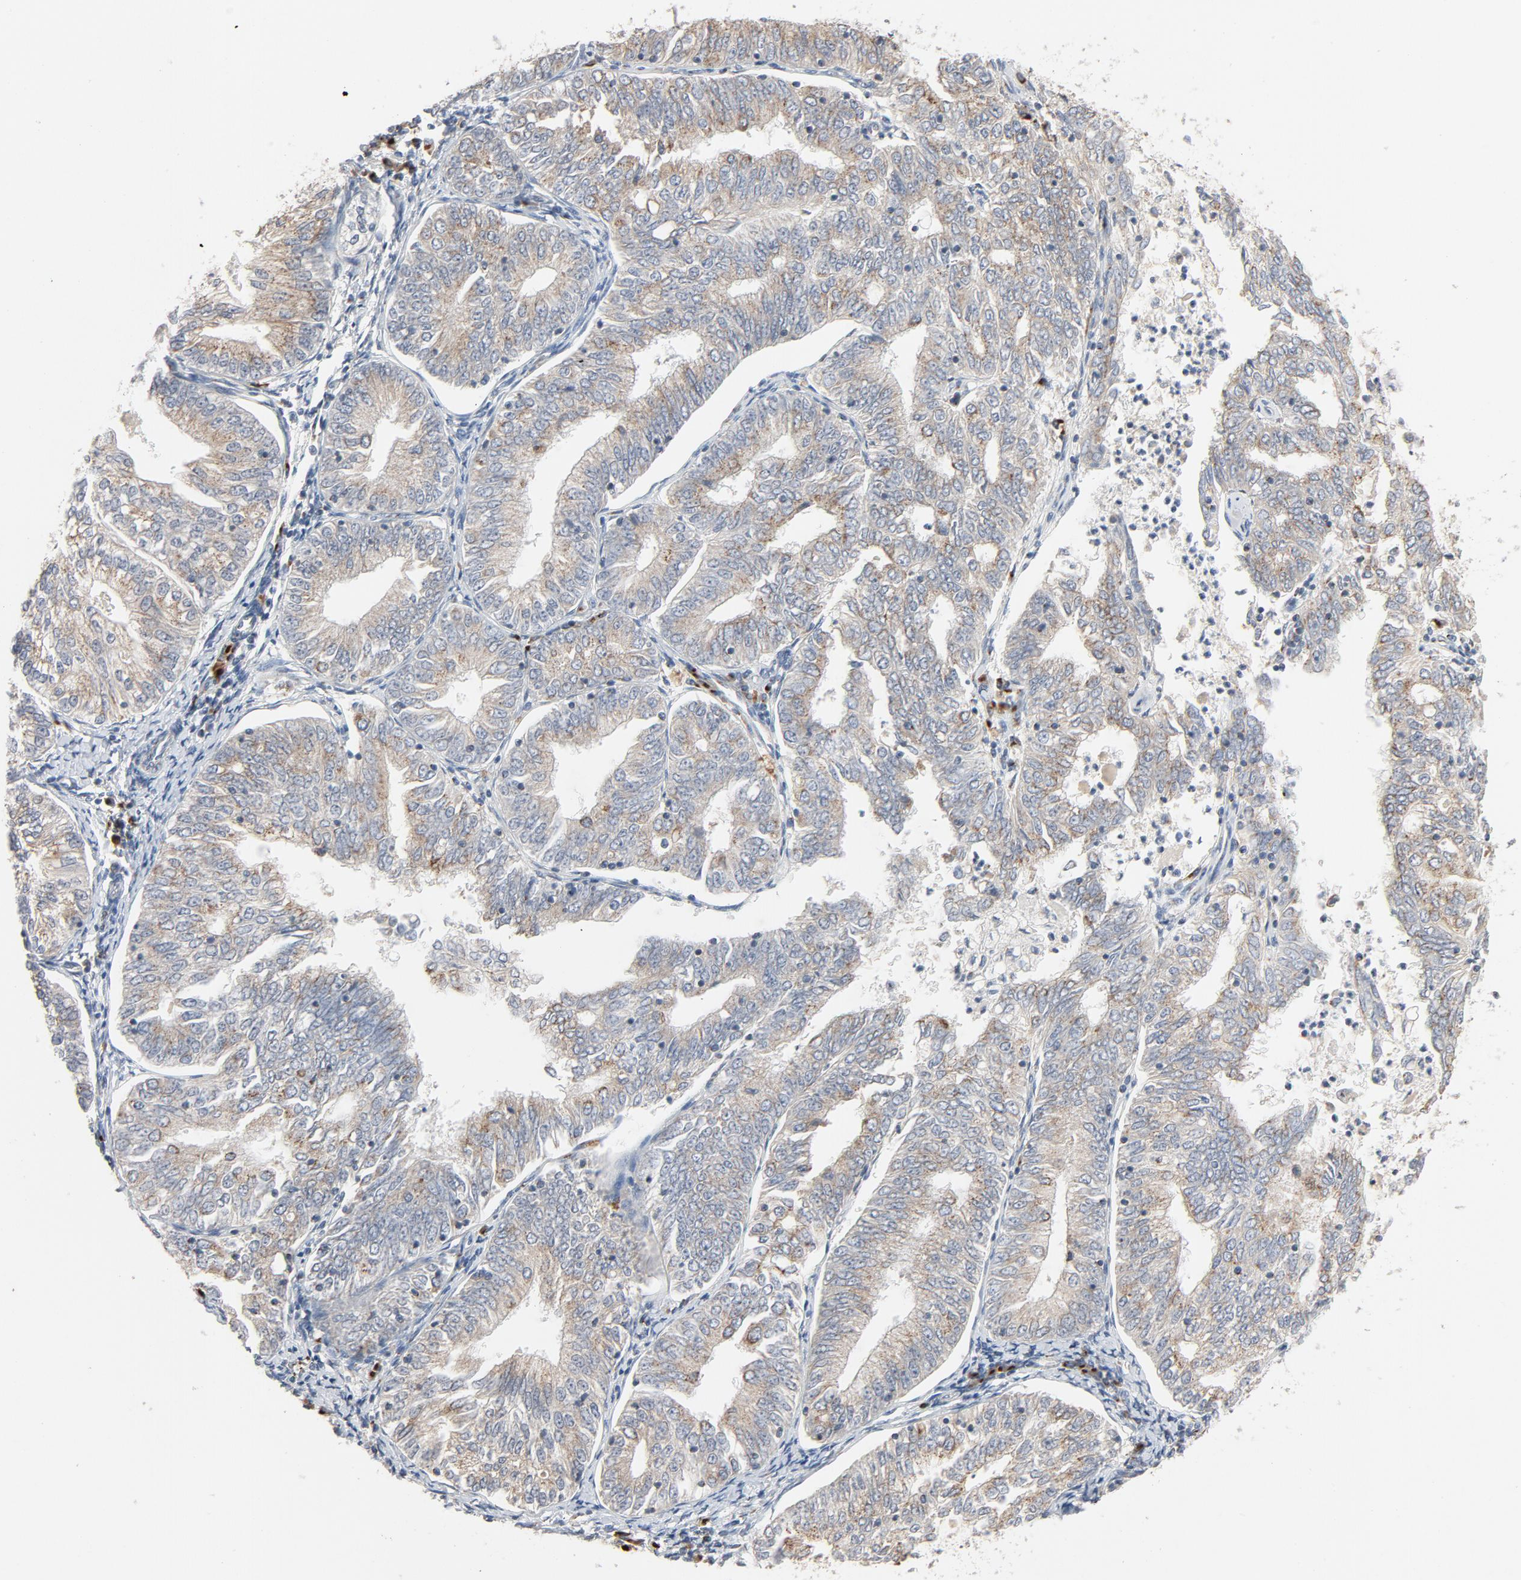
{"staining": {"intensity": "weak", "quantity": ">75%", "location": "cytoplasmic/membranous"}, "tissue": "endometrial cancer", "cell_type": "Tumor cells", "image_type": "cancer", "snomed": [{"axis": "morphology", "description": "Adenocarcinoma, NOS"}, {"axis": "topography", "description": "Endometrium"}], "caption": "Brown immunohistochemical staining in endometrial adenocarcinoma reveals weak cytoplasmic/membranous staining in about >75% of tumor cells. Nuclei are stained in blue.", "gene": "LMAN2", "patient": {"sex": "female", "age": 56}}